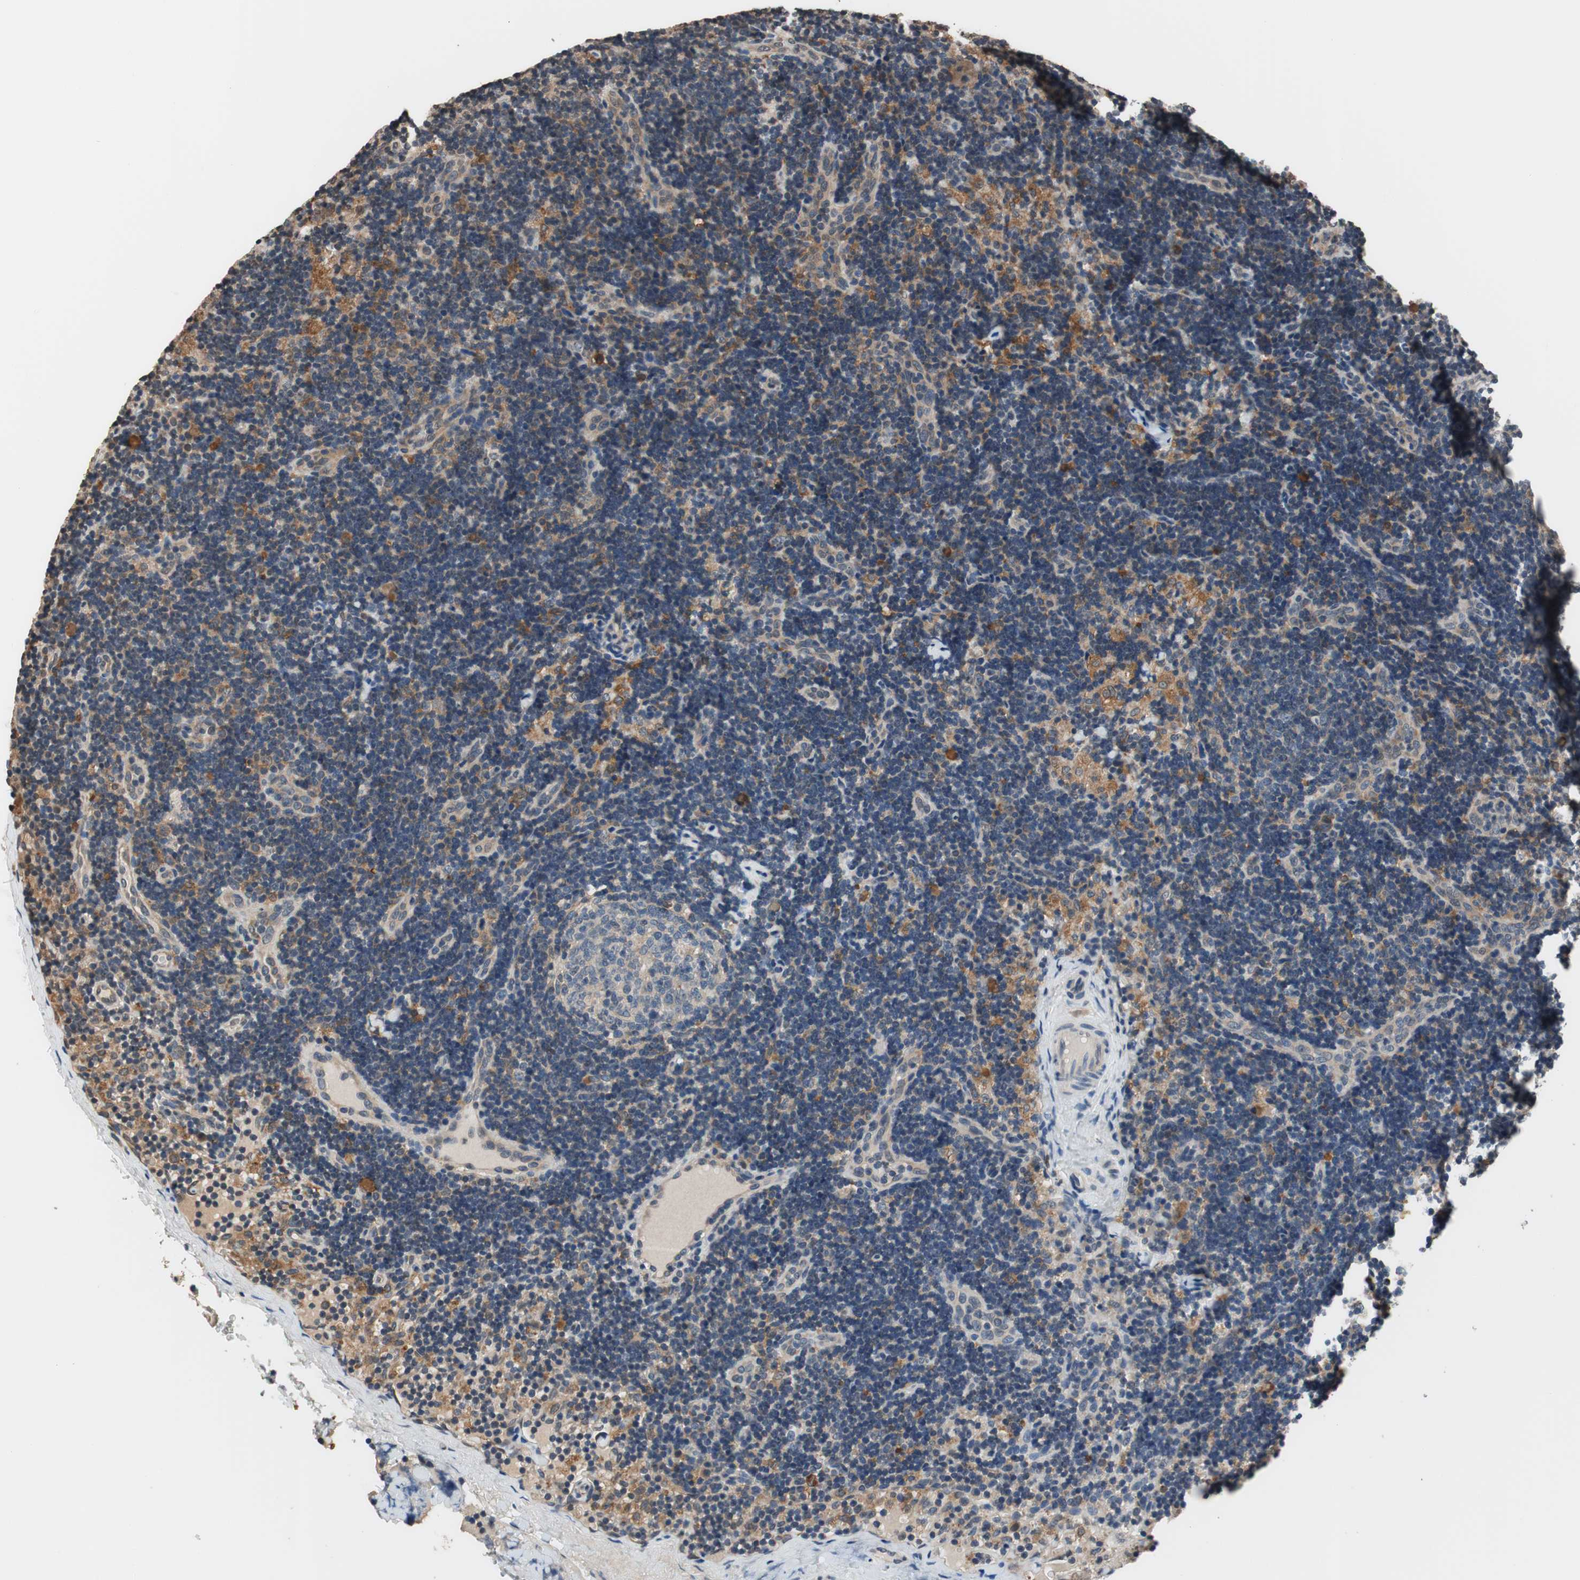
{"staining": {"intensity": "negative", "quantity": "none", "location": "none"}, "tissue": "lymph node", "cell_type": "Germinal center cells", "image_type": "normal", "snomed": [{"axis": "morphology", "description": "Normal tissue, NOS"}, {"axis": "topography", "description": "Lymph node"}], "caption": "Immunohistochemistry (IHC) histopathology image of unremarkable lymph node: lymph node stained with DAB displays no significant protein positivity in germinal center cells.", "gene": "GCLC", "patient": {"sex": "female", "age": 14}}